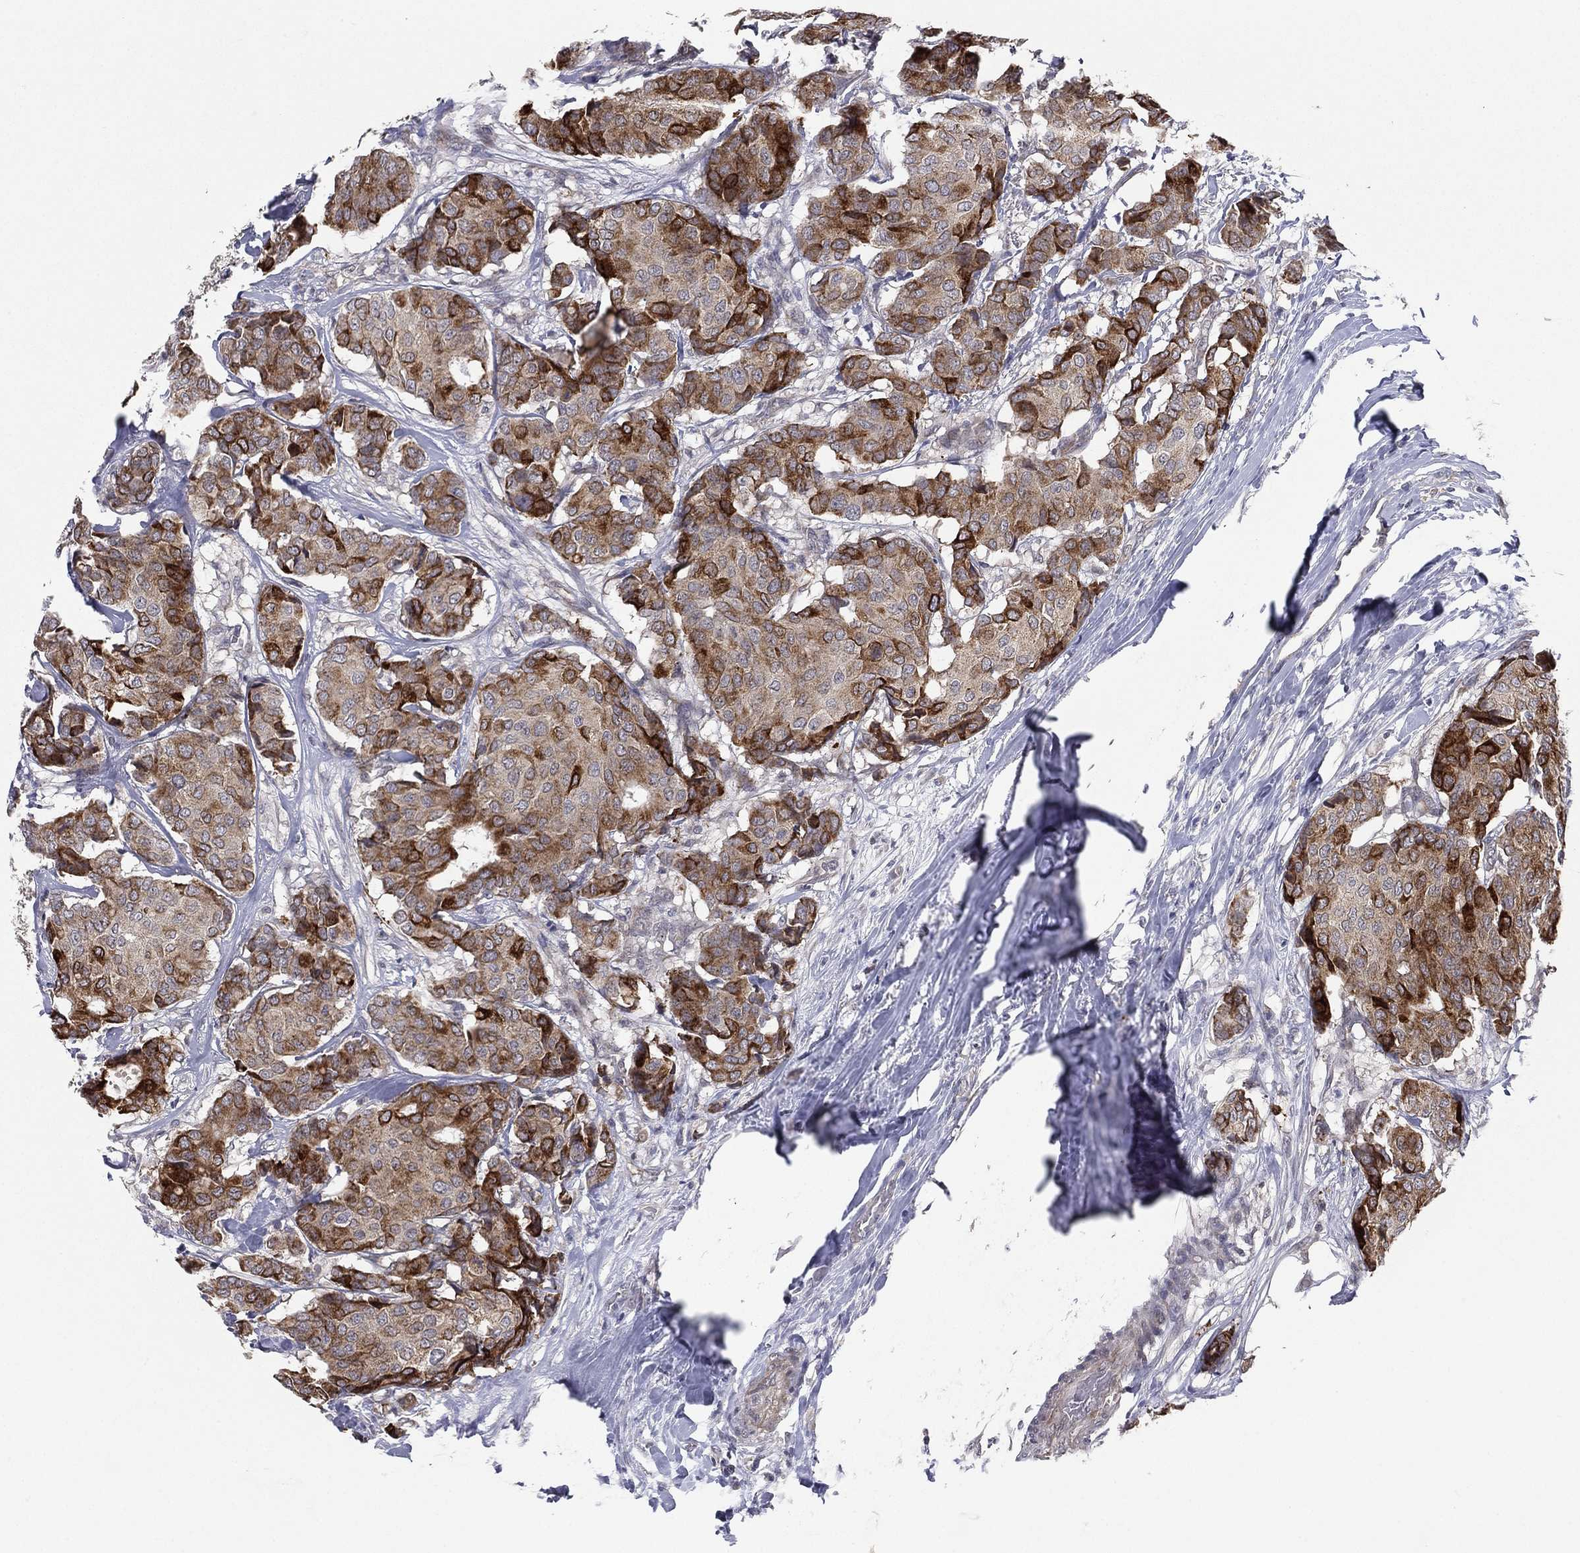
{"staining": {"intensity": "strong", "quantity": "<25%", "location": "cytoplasmic/membranous"}, "tissue": "breast cancer", "cell_type": "Tumor cells", "image_type": "cancer", "snomed": [{"axis": "morphology", "description": "Duct carcinoma"}, {"axis": "topography", "description": "Breast"}], "caption": "Protein expression analysis of breast infiltrating ductal carcinoma shows strong cytoplasmic/membranous expression in about <25% of tumor cells.", "gene": "KAT14", "patient": {"sex": "female", "age": 75}}